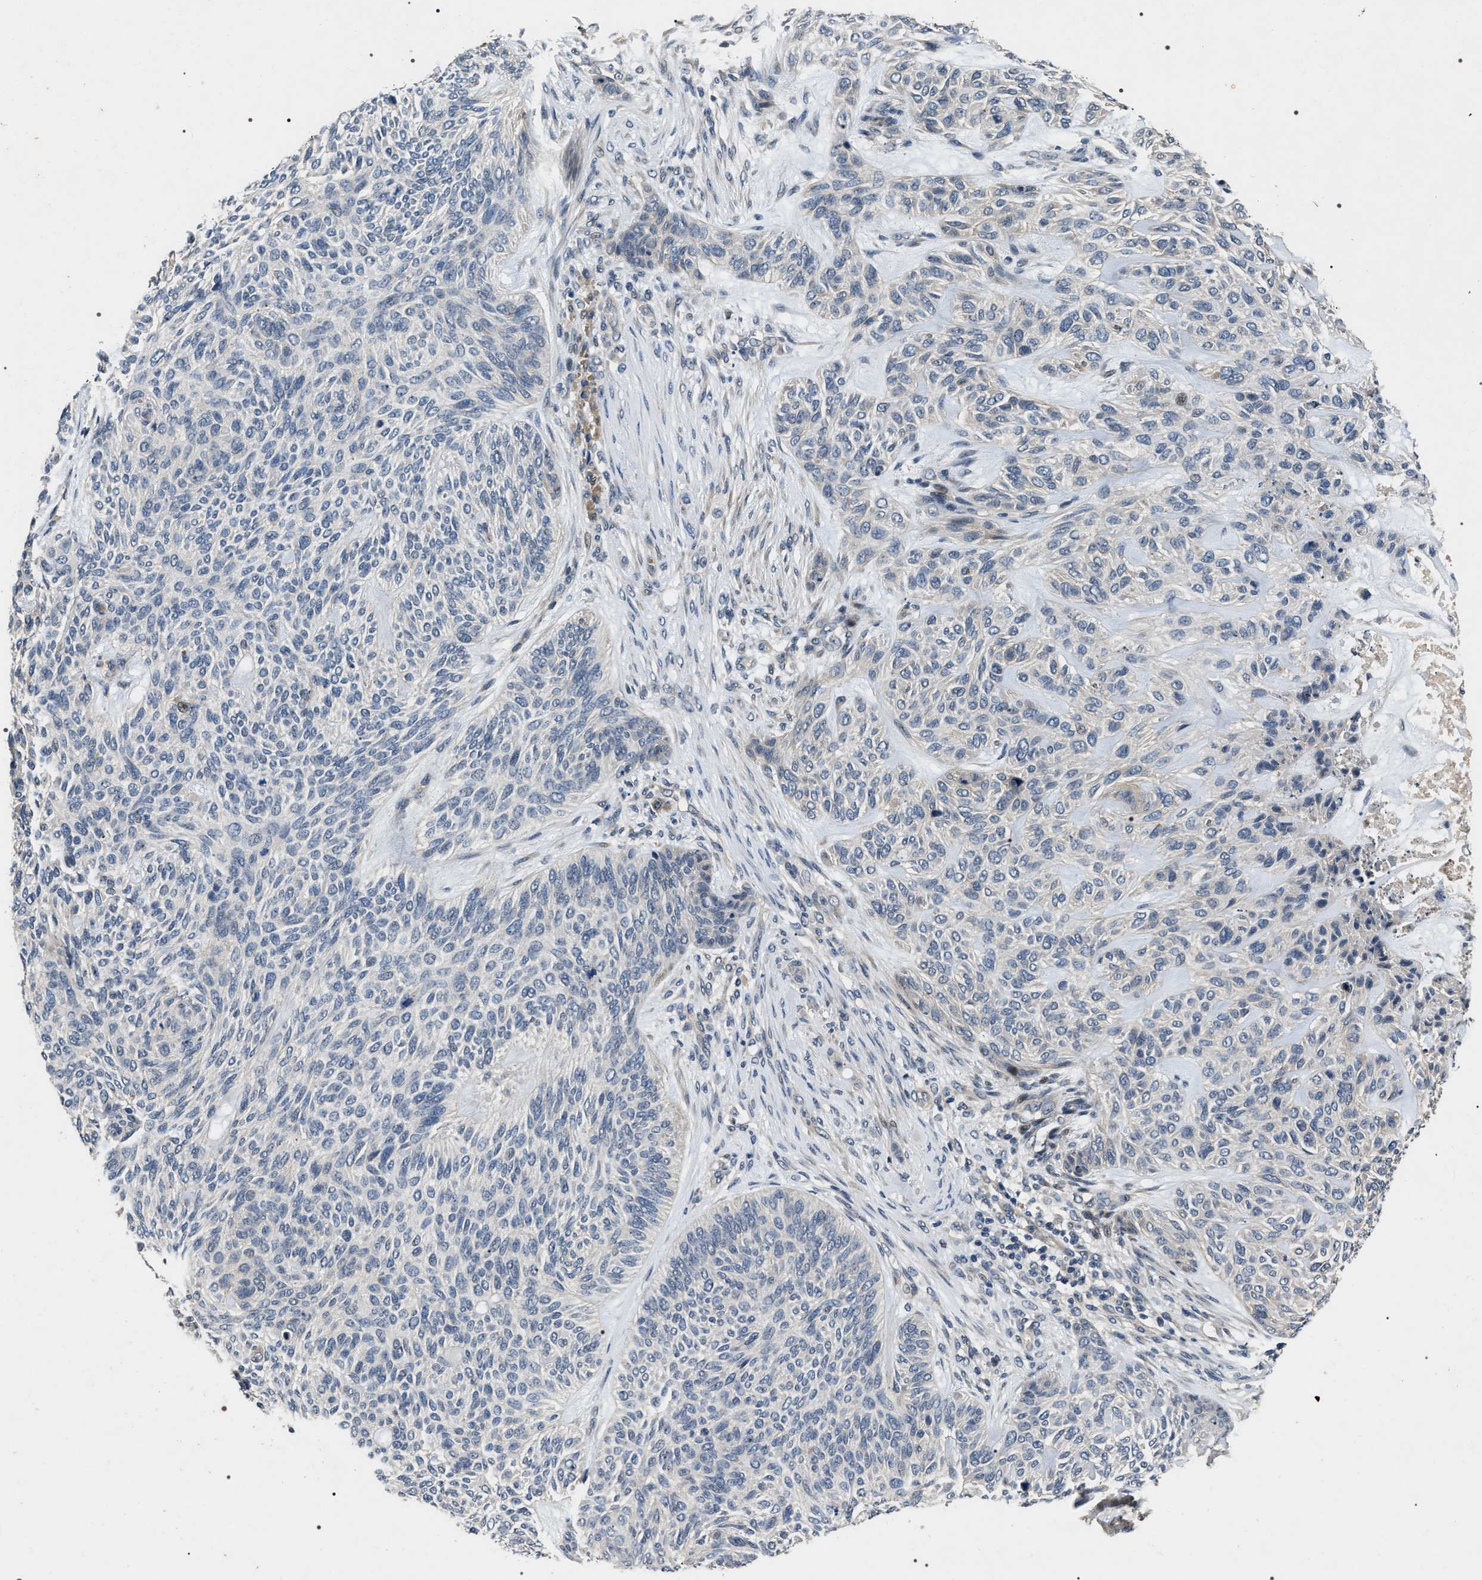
{"staining": {"intensity": "negative", "quantity": "none", "location": "none"}, "tissue": "skin cancer", "cell_type": "Tumor cells", "image_type": "cancer", "snomed": [{"axis": "morphology", "description": "Basal cell carcinoma"}, {"axis": "topography", "description": "Skin"}], "caption": "An image of human skin basal cell carcinoma is negative for staining in tumor cells.", "gene": "IFT81", "patient": {"sex": "male", "age": 55}}